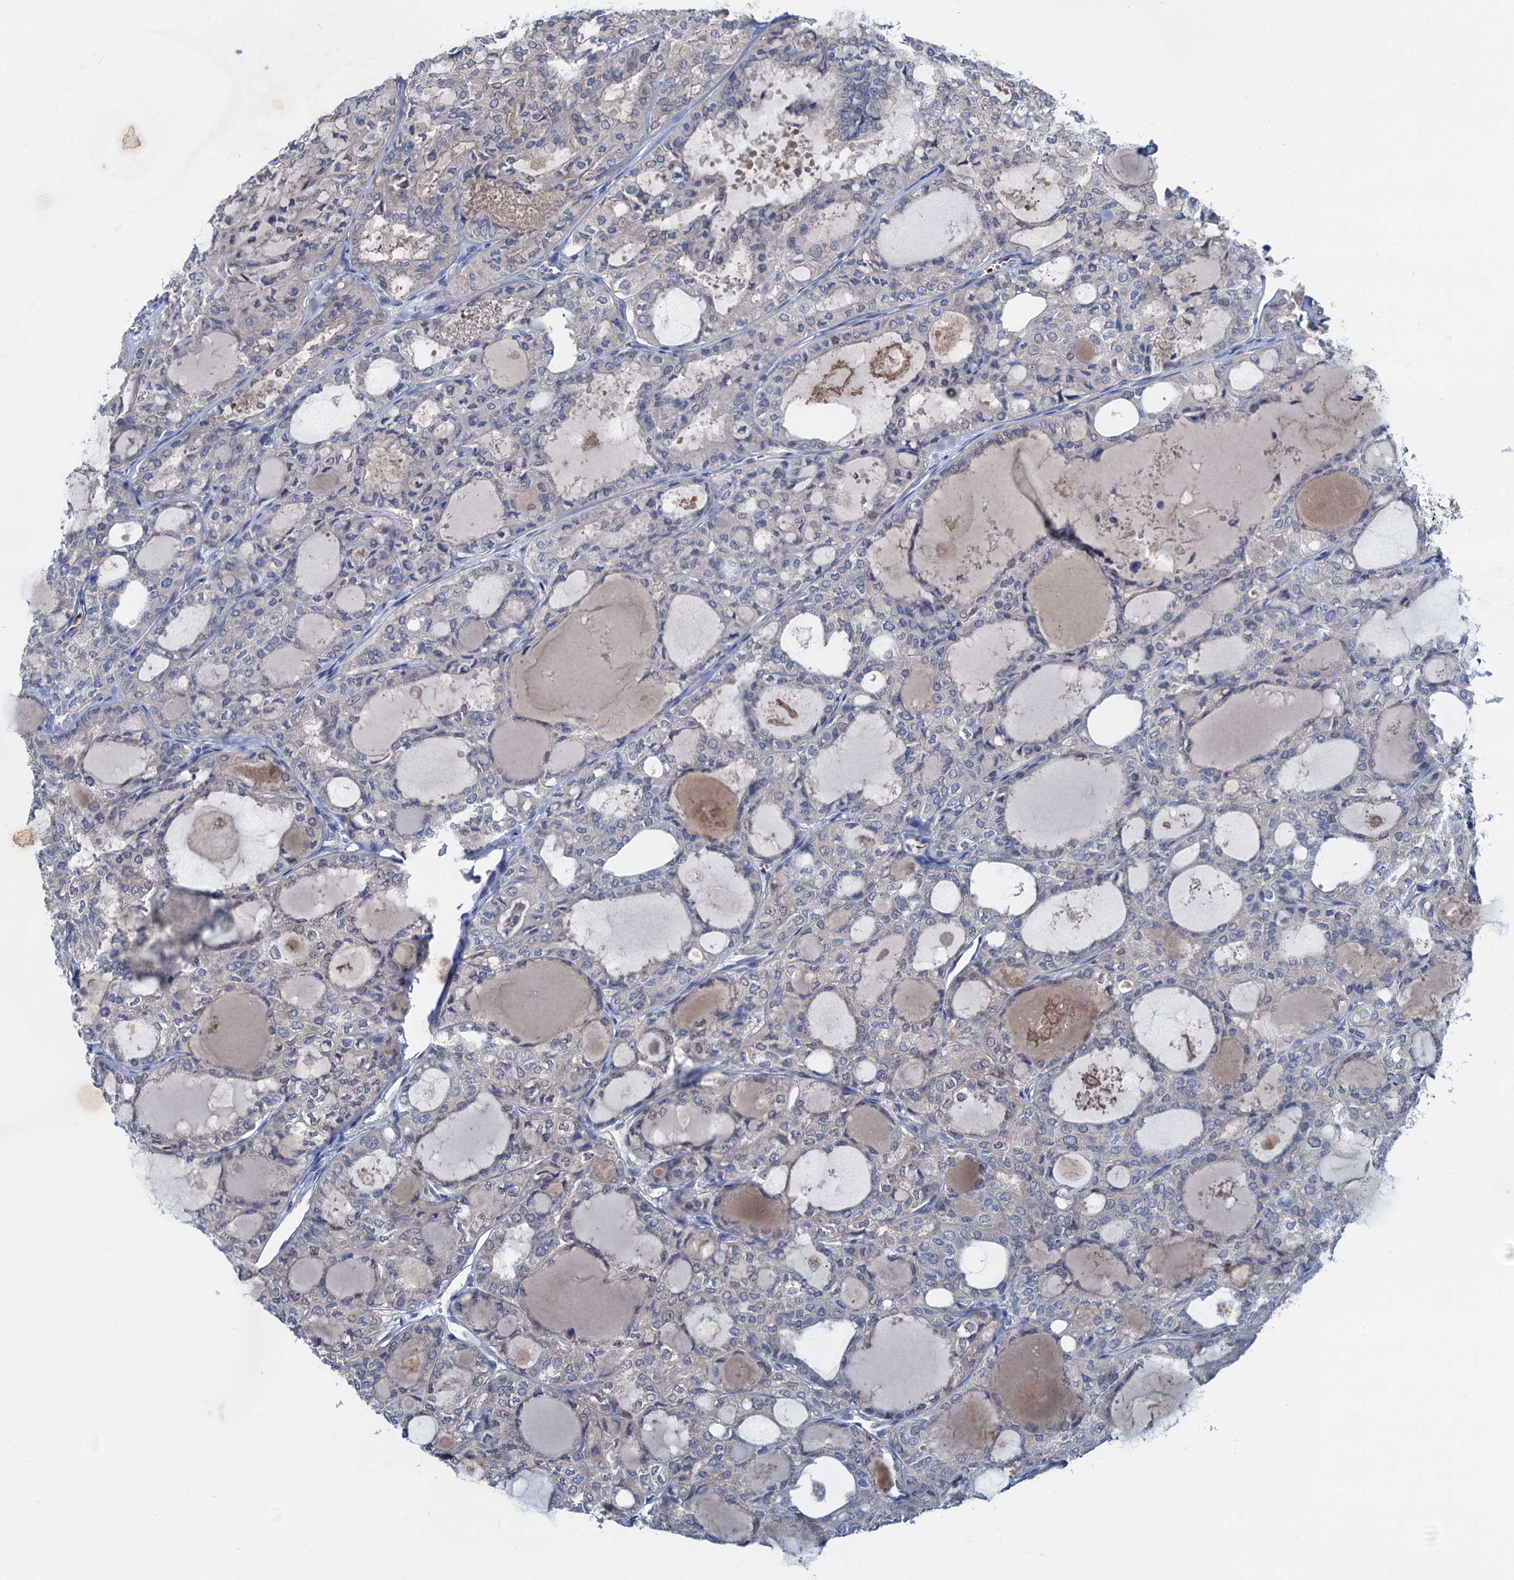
{"staining": {"intensity": "negative", "quantity": "none", "location": "none"}, "tissue": "thyroid cancer", "cell_type": "Tumor cells", "image_type": "cancer", "snomed": [{"axis": "morphology", "description": "Follicular adenoma carcinoma, NOS"}, {"axis": "topography", "description": "Thyroid gland"}], "caption": "IHC image of neoplastic tissue: human follicular adenoma carcinoma (thyroid) stained with DAB displays no significant protein staining in tumor cells.", "gene": "RTKN2", "patient": {"sex": "male", "age": 75}}